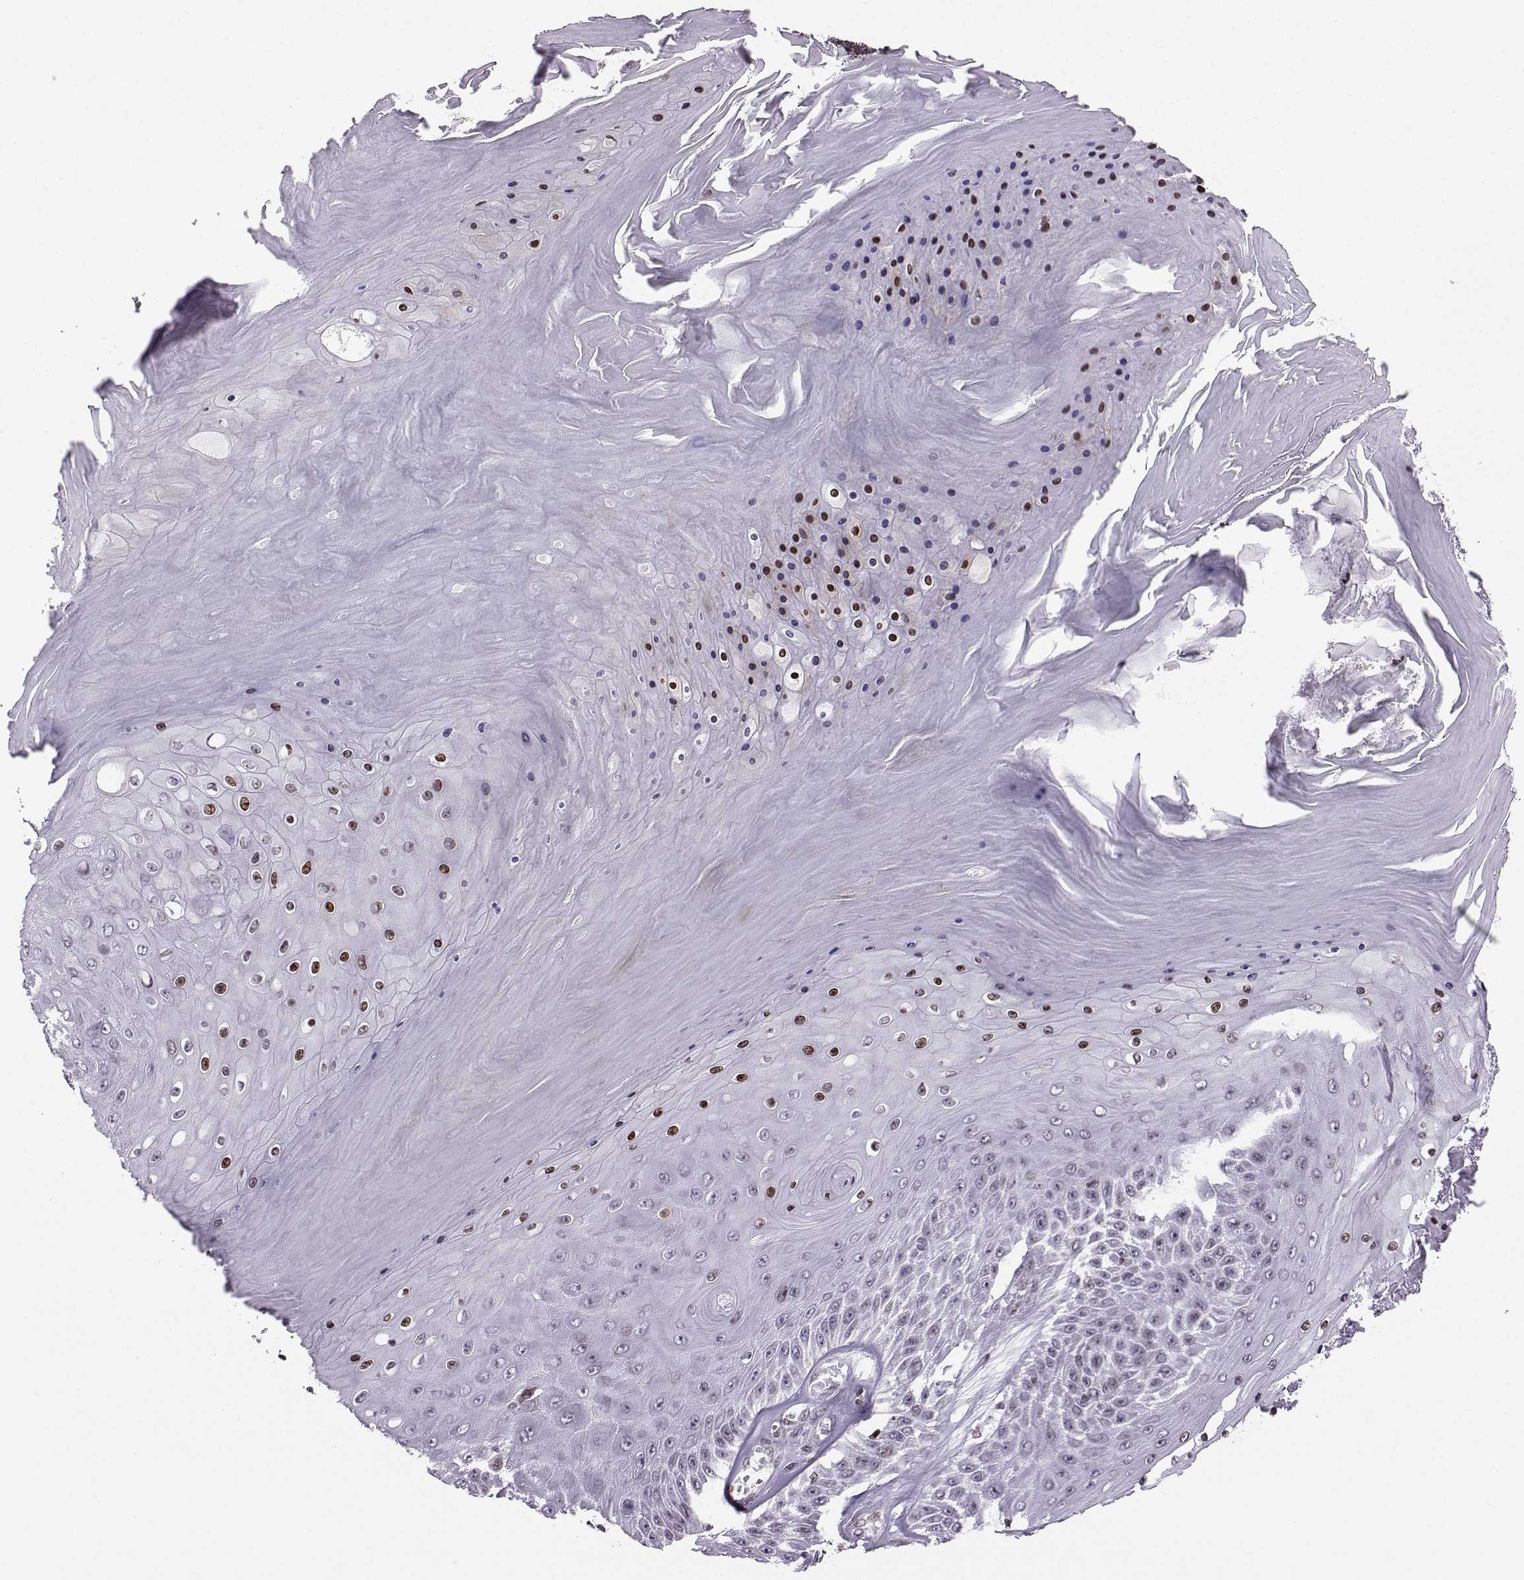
{"staining": {"intensity": "strong", "quantity": "25%-75%", "location": "nuclear"}, "tissue": "skin cancer", "cell_type": "Tumor cells", "image_type": "cancer", "snomed": [{"axis": "morphology", "description": "Squamous cell carcinoma, NOS"}, {"axis": "topography", "description": "Skin"}], "caption": "DAB immunohistochemical staining of squamous cell carcinoma (skin) demonstrates strong nuclear protein expression in approximately 25%-75% of tumor cells.", "gene": "ZNF19", "patient": {"sex": "male", "age": 62}}